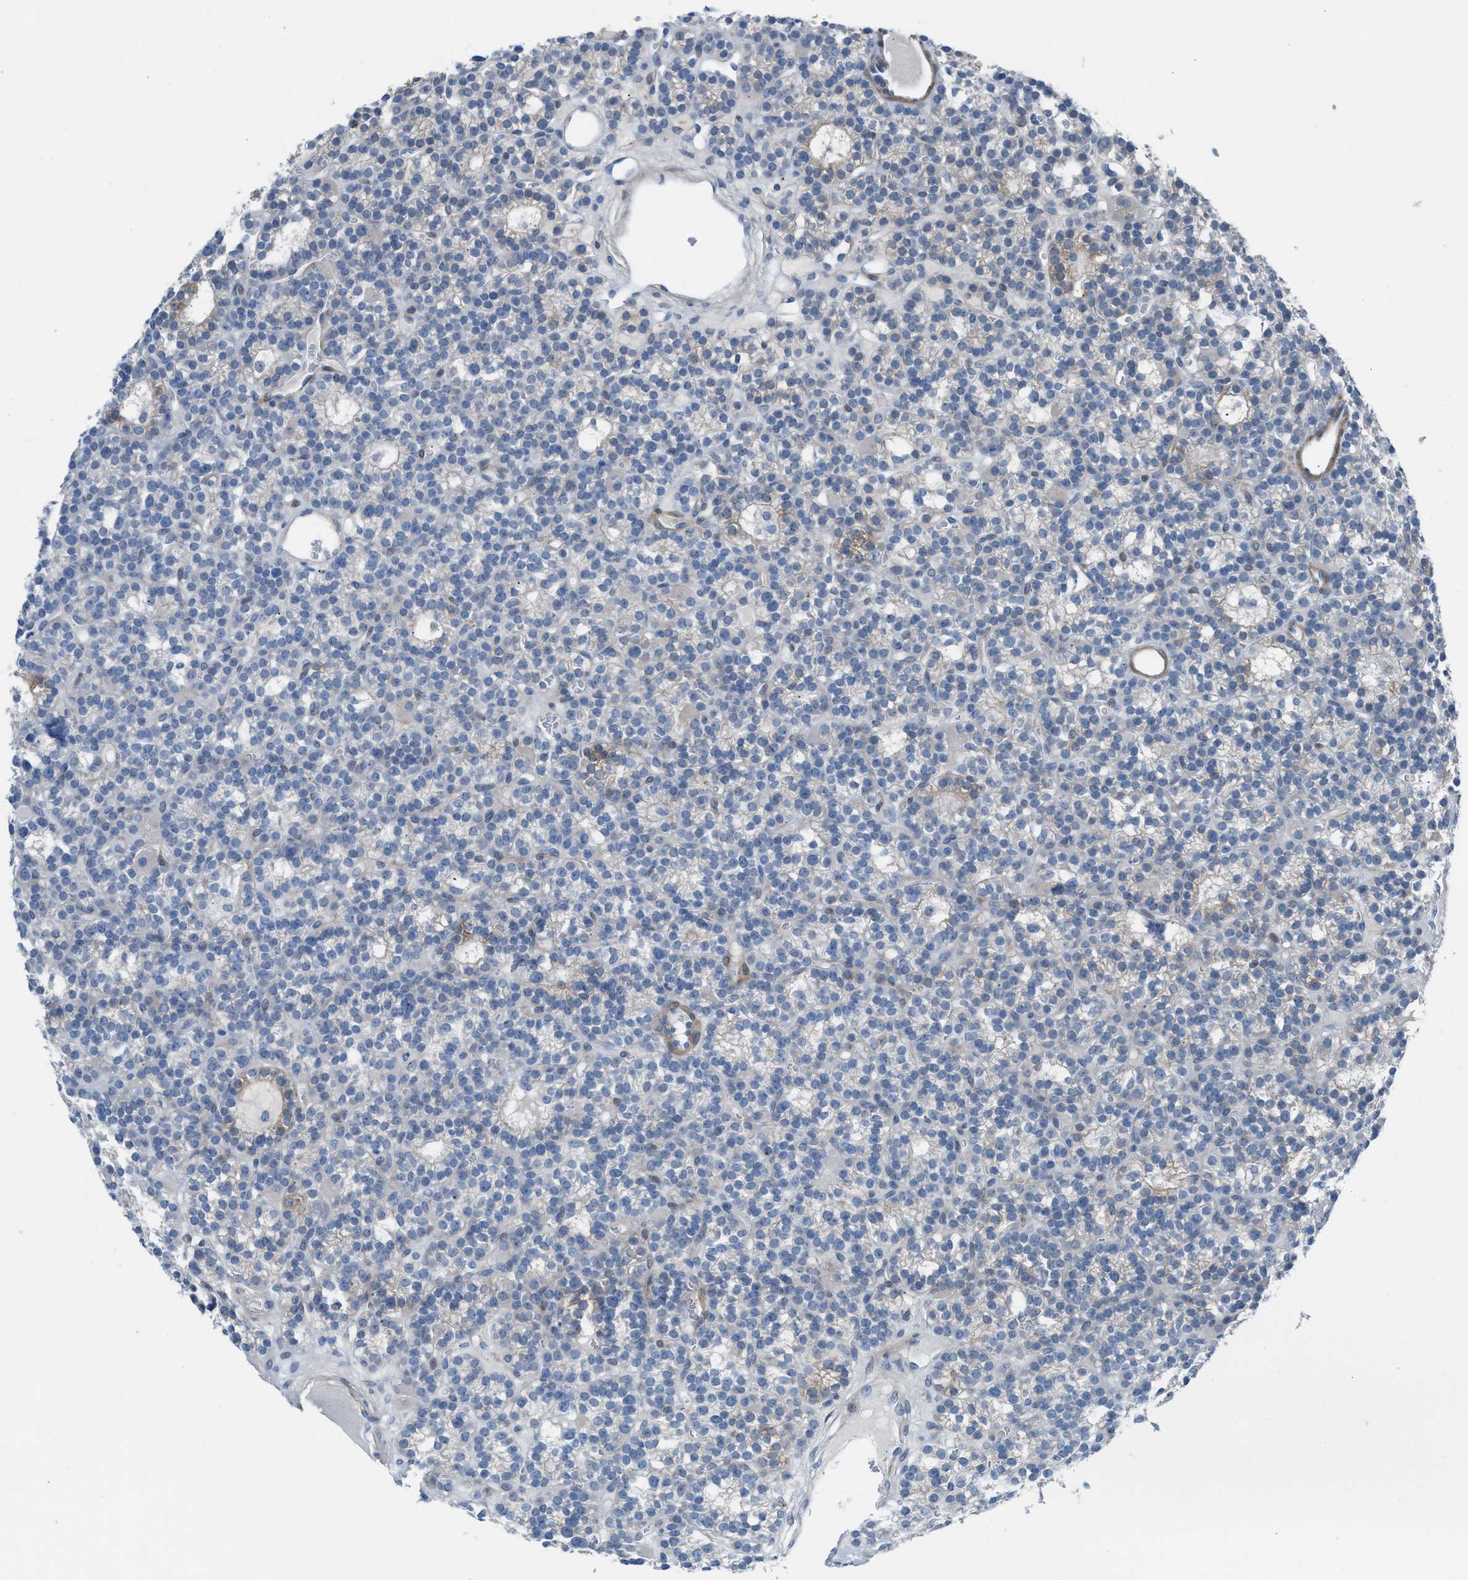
{"staining": {"intensity": "negative", "quantity": "none", "location": "none"}, "tissue": "parathyroid gland", "cell_type": "Glandular cells", "image_type": "normal", "snomed": [{"axis": "morphology", "description": "Normal tissue, NOS"}, {"axis": "morphology", "description": "Adenoma, NOS"}, {"axis": "topography", "description": "Parathyroid gland"}], "caption": "An image of parathyroid gland stained for a protein exhibits no brown staining in glandular cells.", "gene": "ASPA", "patient": {"sex": "female", "age": 58}}